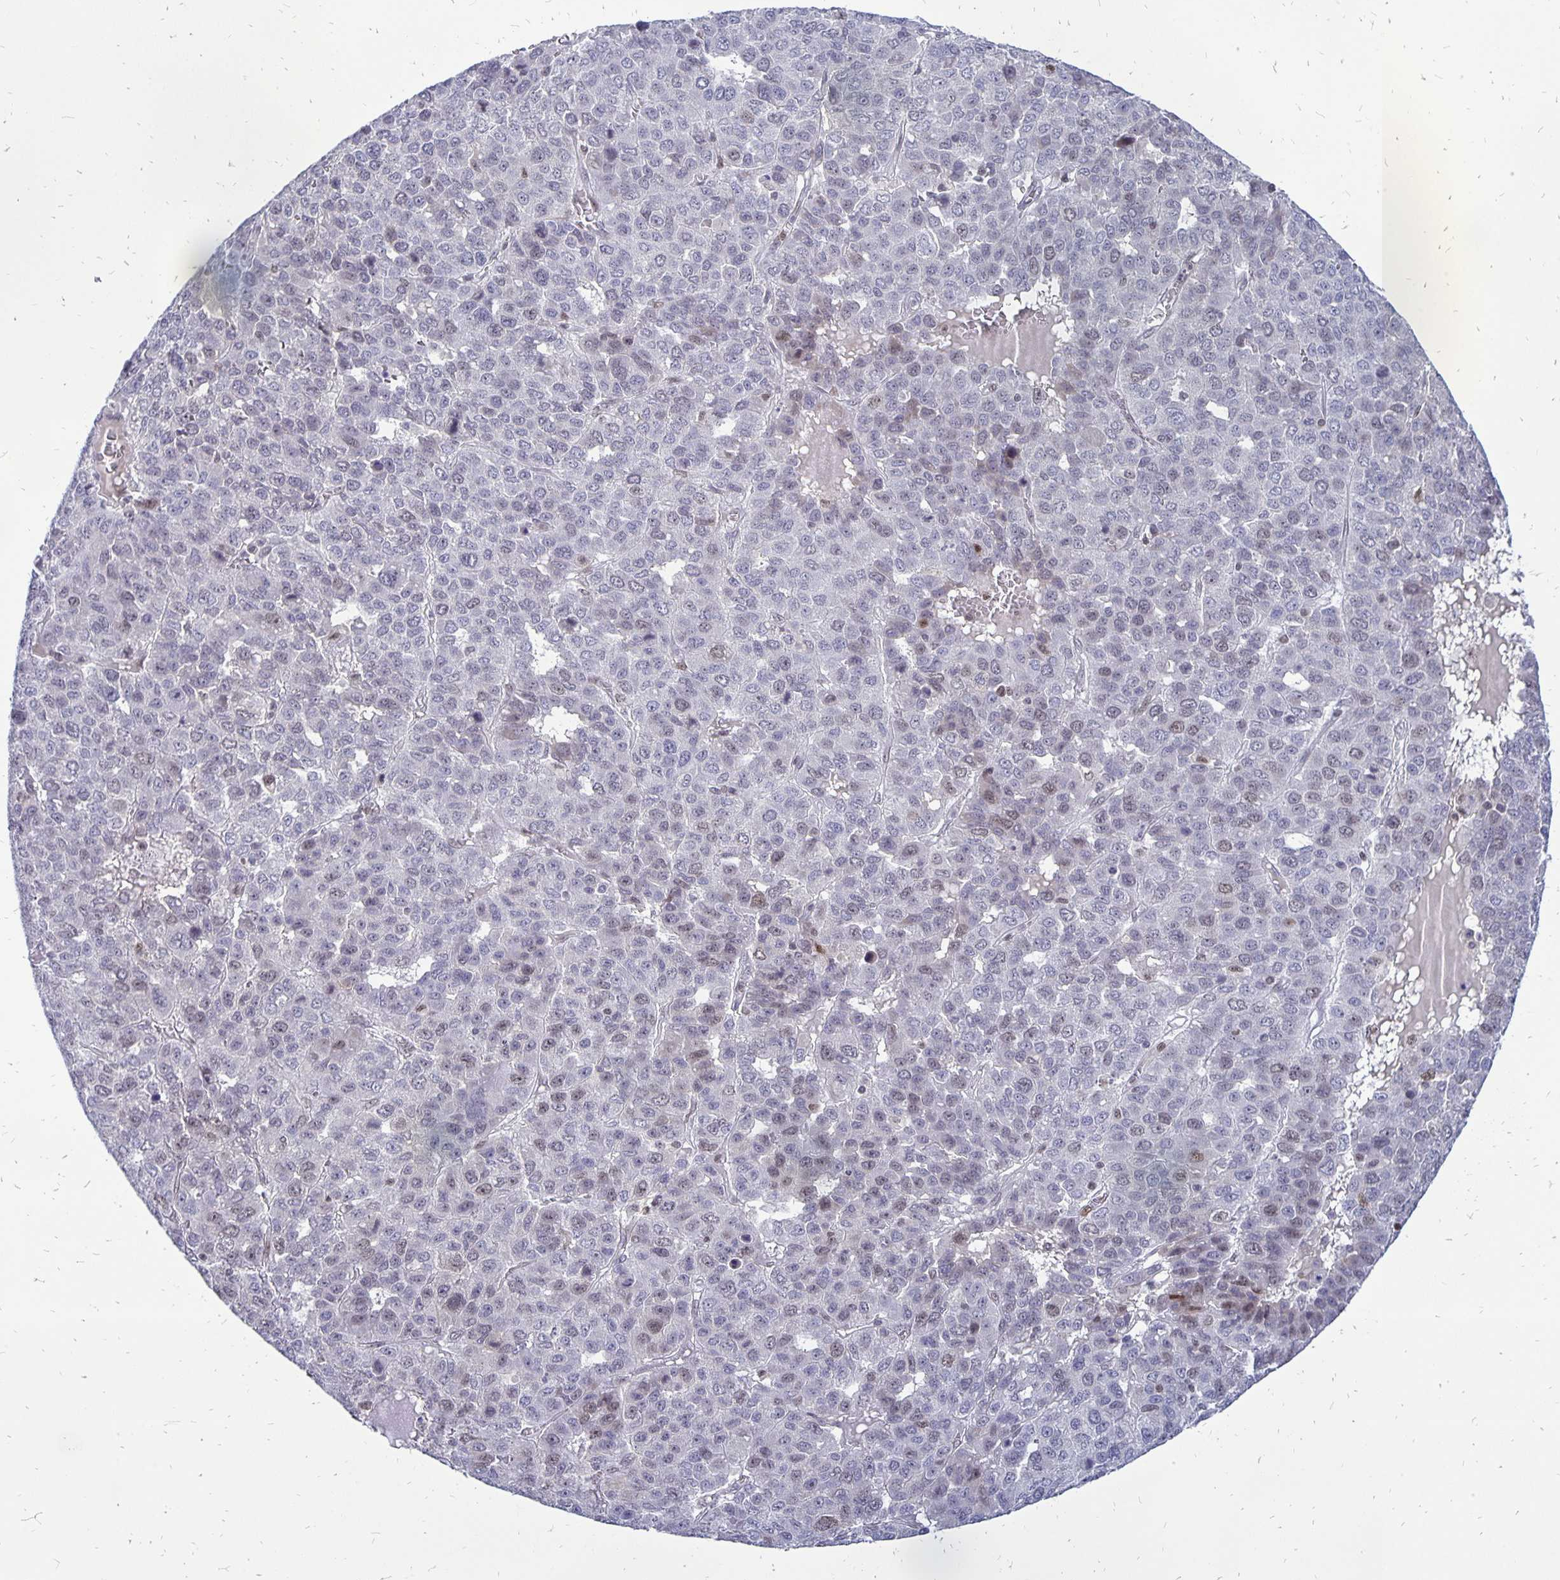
{"staining": {"intensity": "weak", "quantity": "<25%", "location": "nuclear"}, "tissue": "liver cancer", "cell_type": "Tumor cells", "image_type": "cancer", "snomed": [{"axis": "morphology", "description": "Carcinoma, Hepatocellular, NOS"}, {"axis": "topography", "description": "Liver"}], "caption": "Immunohistochemistry micrograph of human liver cancer stained for a protein (brown), which shows no expression in tumor cells.", "gene": "DCK", "patient": {"sex": "male", "age": 69}}